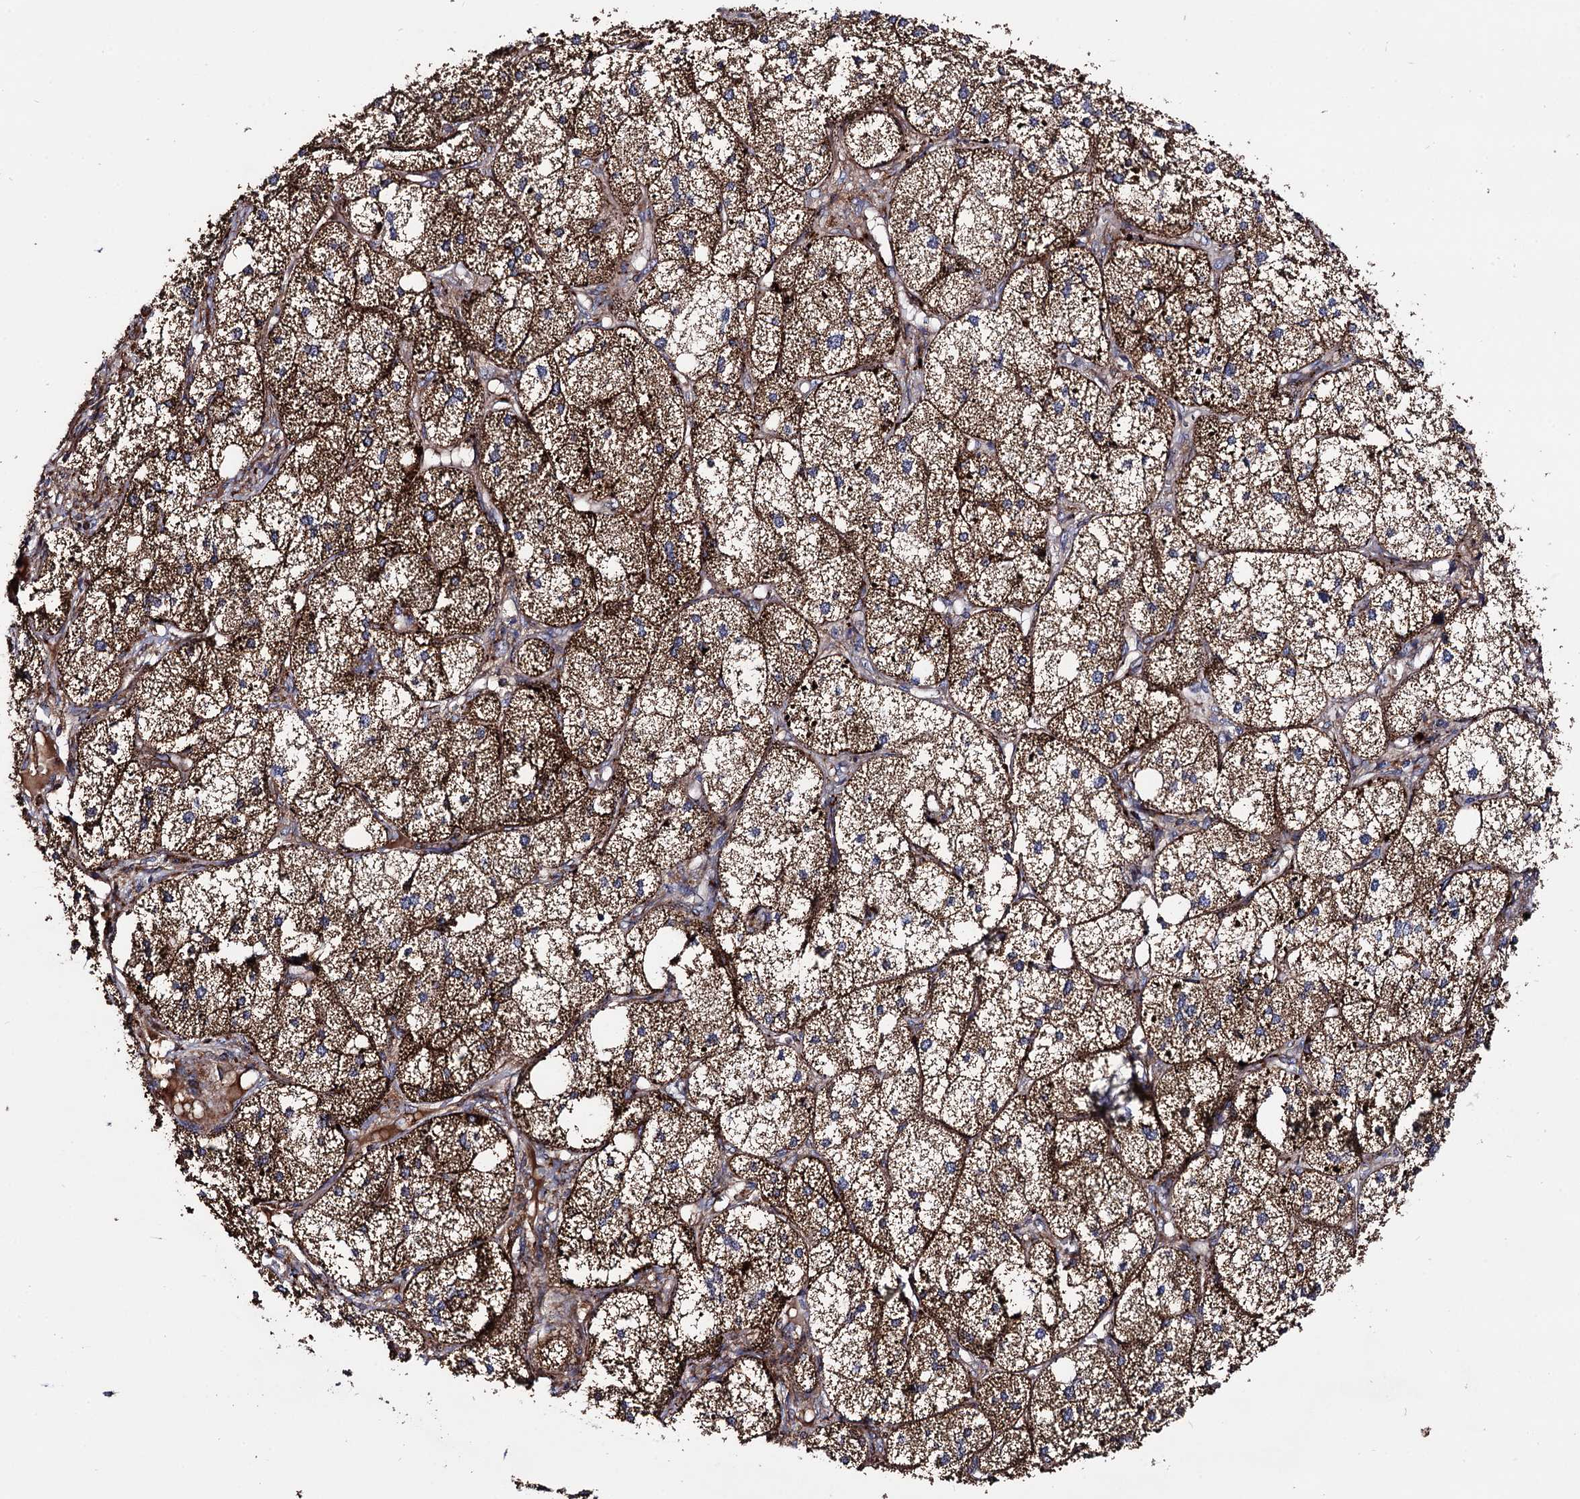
{"staining": {"intensity": "strong", "quantity": ">75%", "location": "cytoplasmic/membranous"}, "tissue": "adrenal gland", "cell_type": "Glandular cells", "image_type": "normal", "snomed": [{"axis": "morphology", "description": "Normal tissue, NOS"}, {"axis": "topography", "description": "Adrenal gland"}], "caption": "This image reveals immunohistochemistry staining of unremarkable adrenal gland, with high strong cytoplasmic/membranous positivity in about >75% of glandular cells.", "gene": "IQCH", "patient": {"sex": "female", "age": 61}}